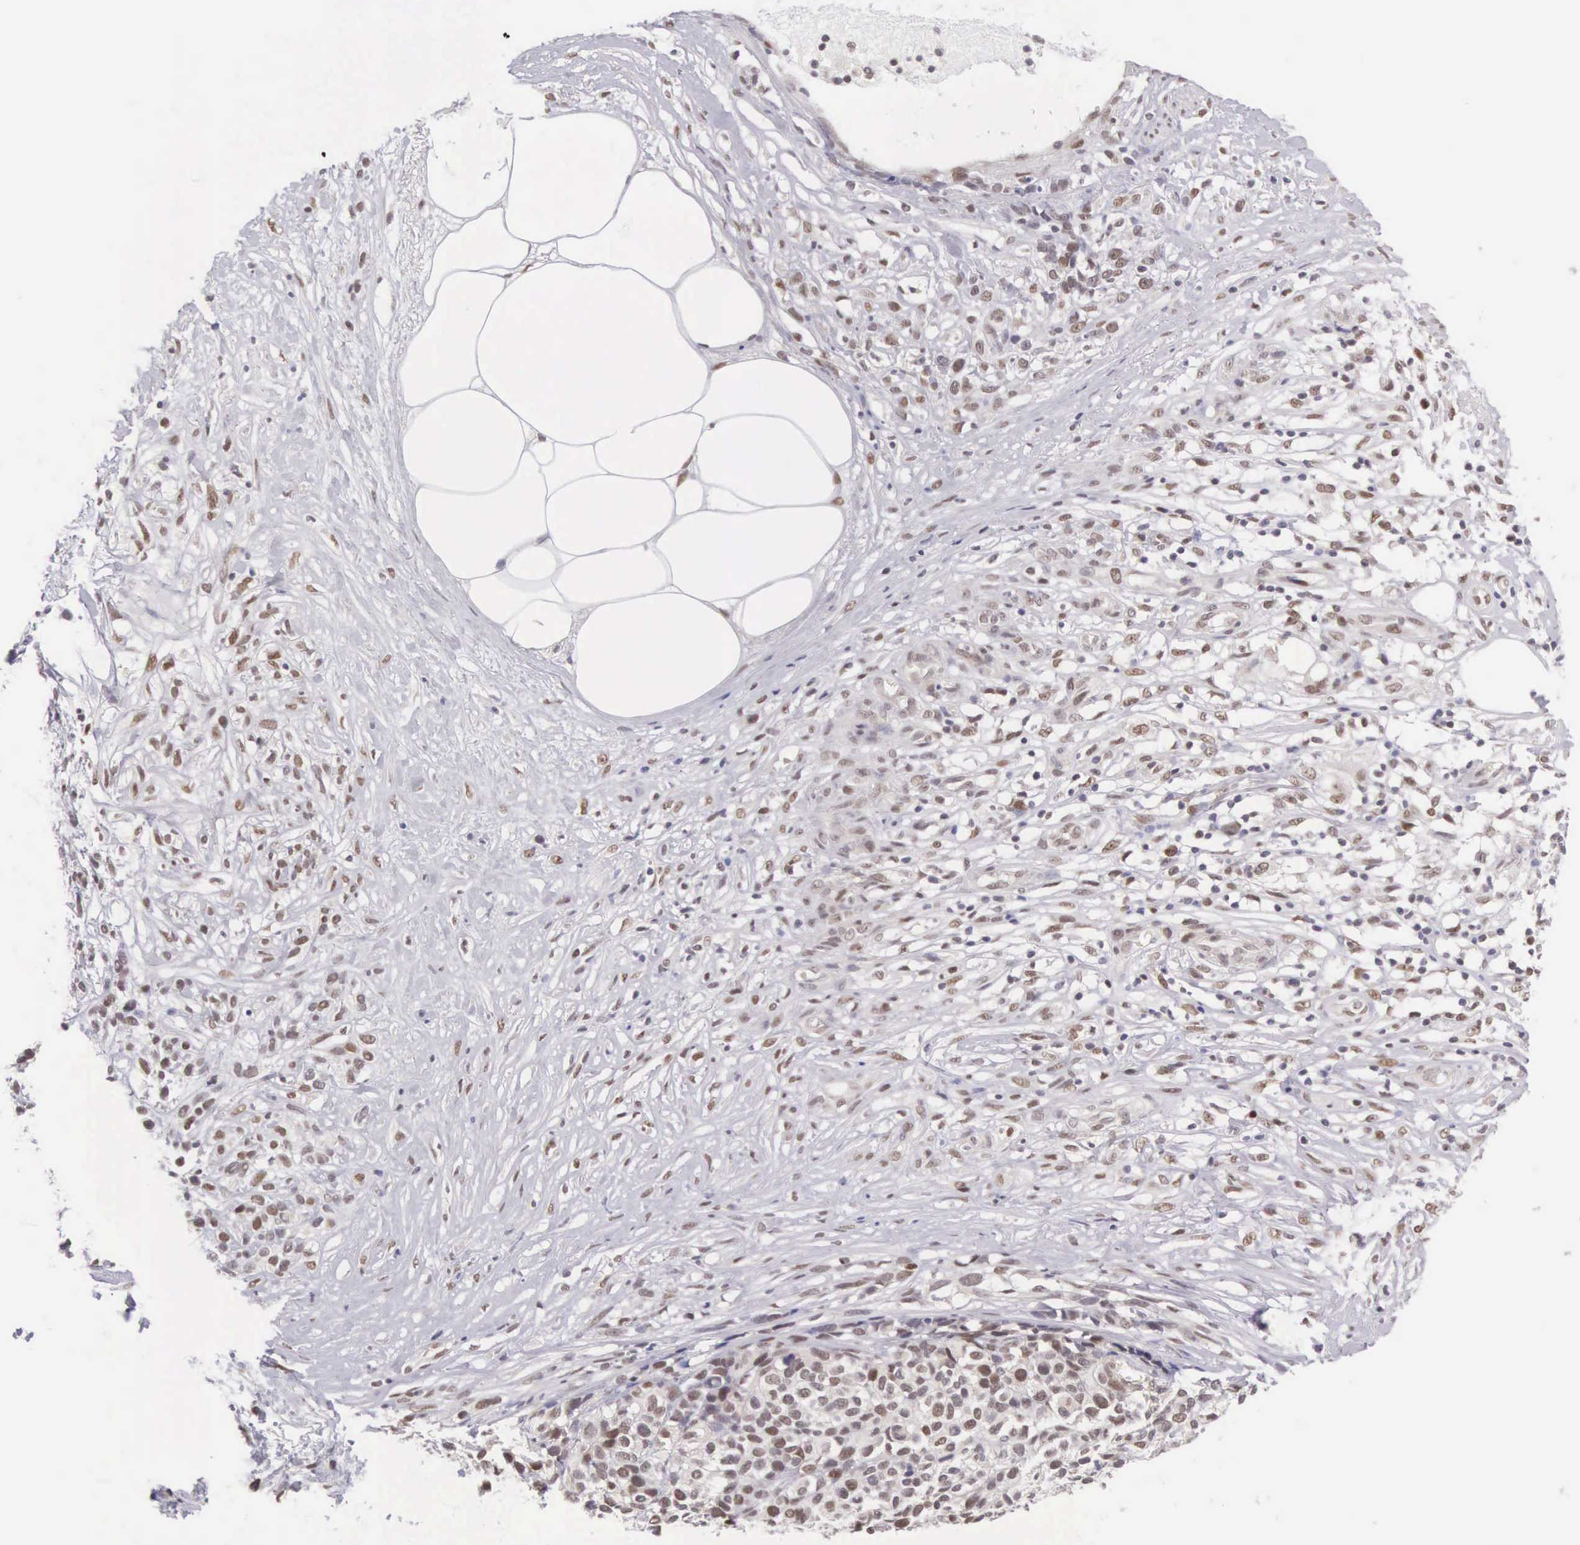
{"staining": {"intensity": "moderate", "quantity": "25%-75%", "location": "nuclear"}, "tissue": "melanoma", "cell_type": "Tumor cells", "image_type": "cancer", "snomed": [{"axis": "morphology", "description": "Malignant melanoma, NOS"}, {"axis": "topography", "description": "Skin"}], "caption": "Malignant melanoma stained for a protein shows moderate nuclear positivity in tumor cells.", "gene": "CCDC117", "patient": {"sex": "female", "age": 85}}